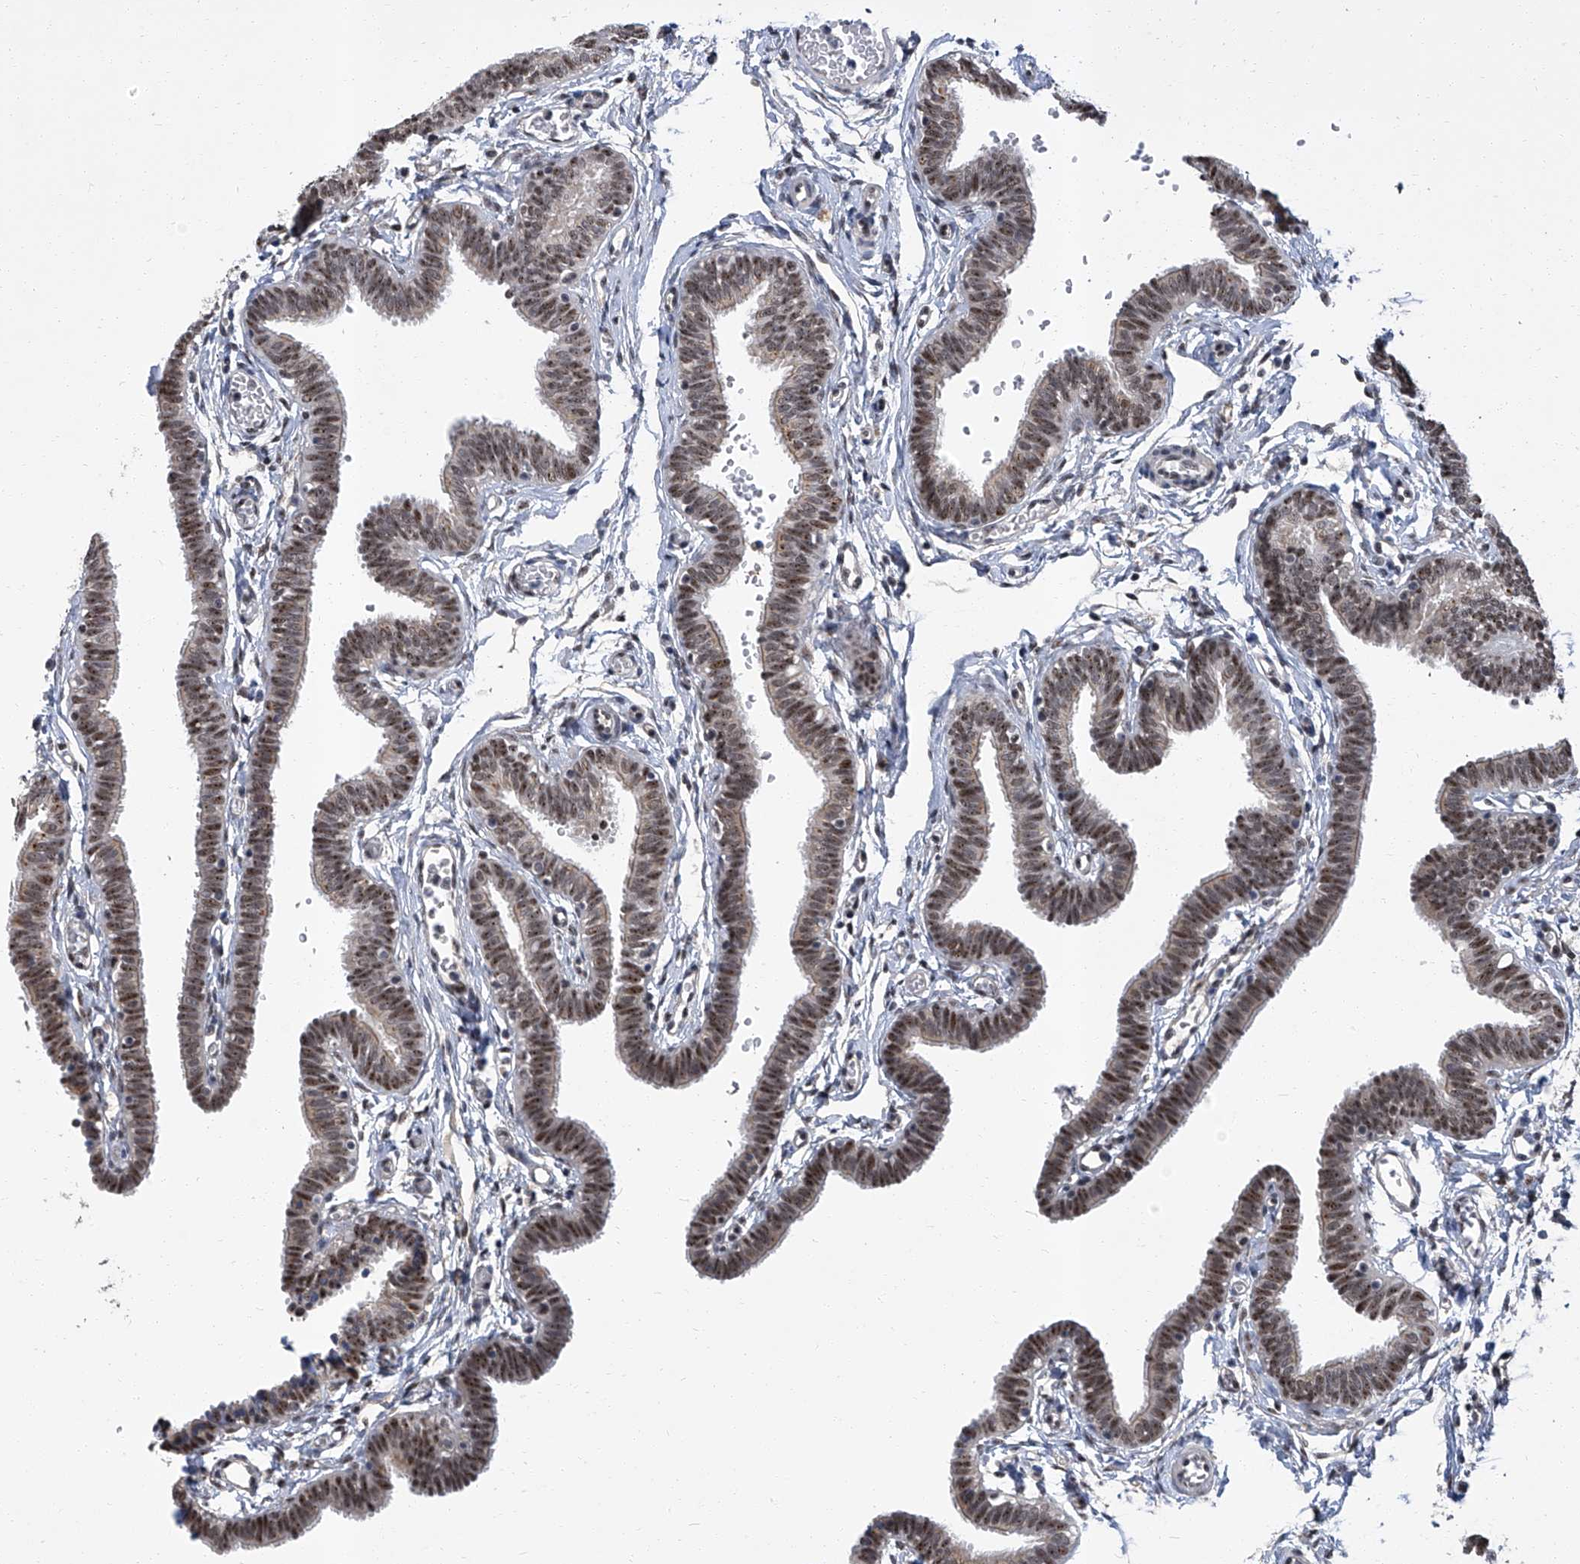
{"staining": {"intensity": "strong", "quantity": "25%-75%", "location": "nuclear"}, "tissue": "fallopian tube", "cell_type": "Glandular cells", "image_type": "normal", "snomed": [{"axis": "morphology", "description": "Normal tissue, NOS"}, {"axis": "topography", "description": "Fallopian tube"}, {"axis": "topography", "description": "Ovary"}], "caption": "The photomicrograph demonstrates a brown stain indicating the presence of a protein in the nuclear of glandular cells in fallopian tube. The protein is stained brown, and the nuclei are stained in blue (DAB (3,3'-diaminobenzidine) IHC with brightfield microscopy, high magnification).", "gene": "CMTR1", "patient": {"sex": "female", "age": 23}}